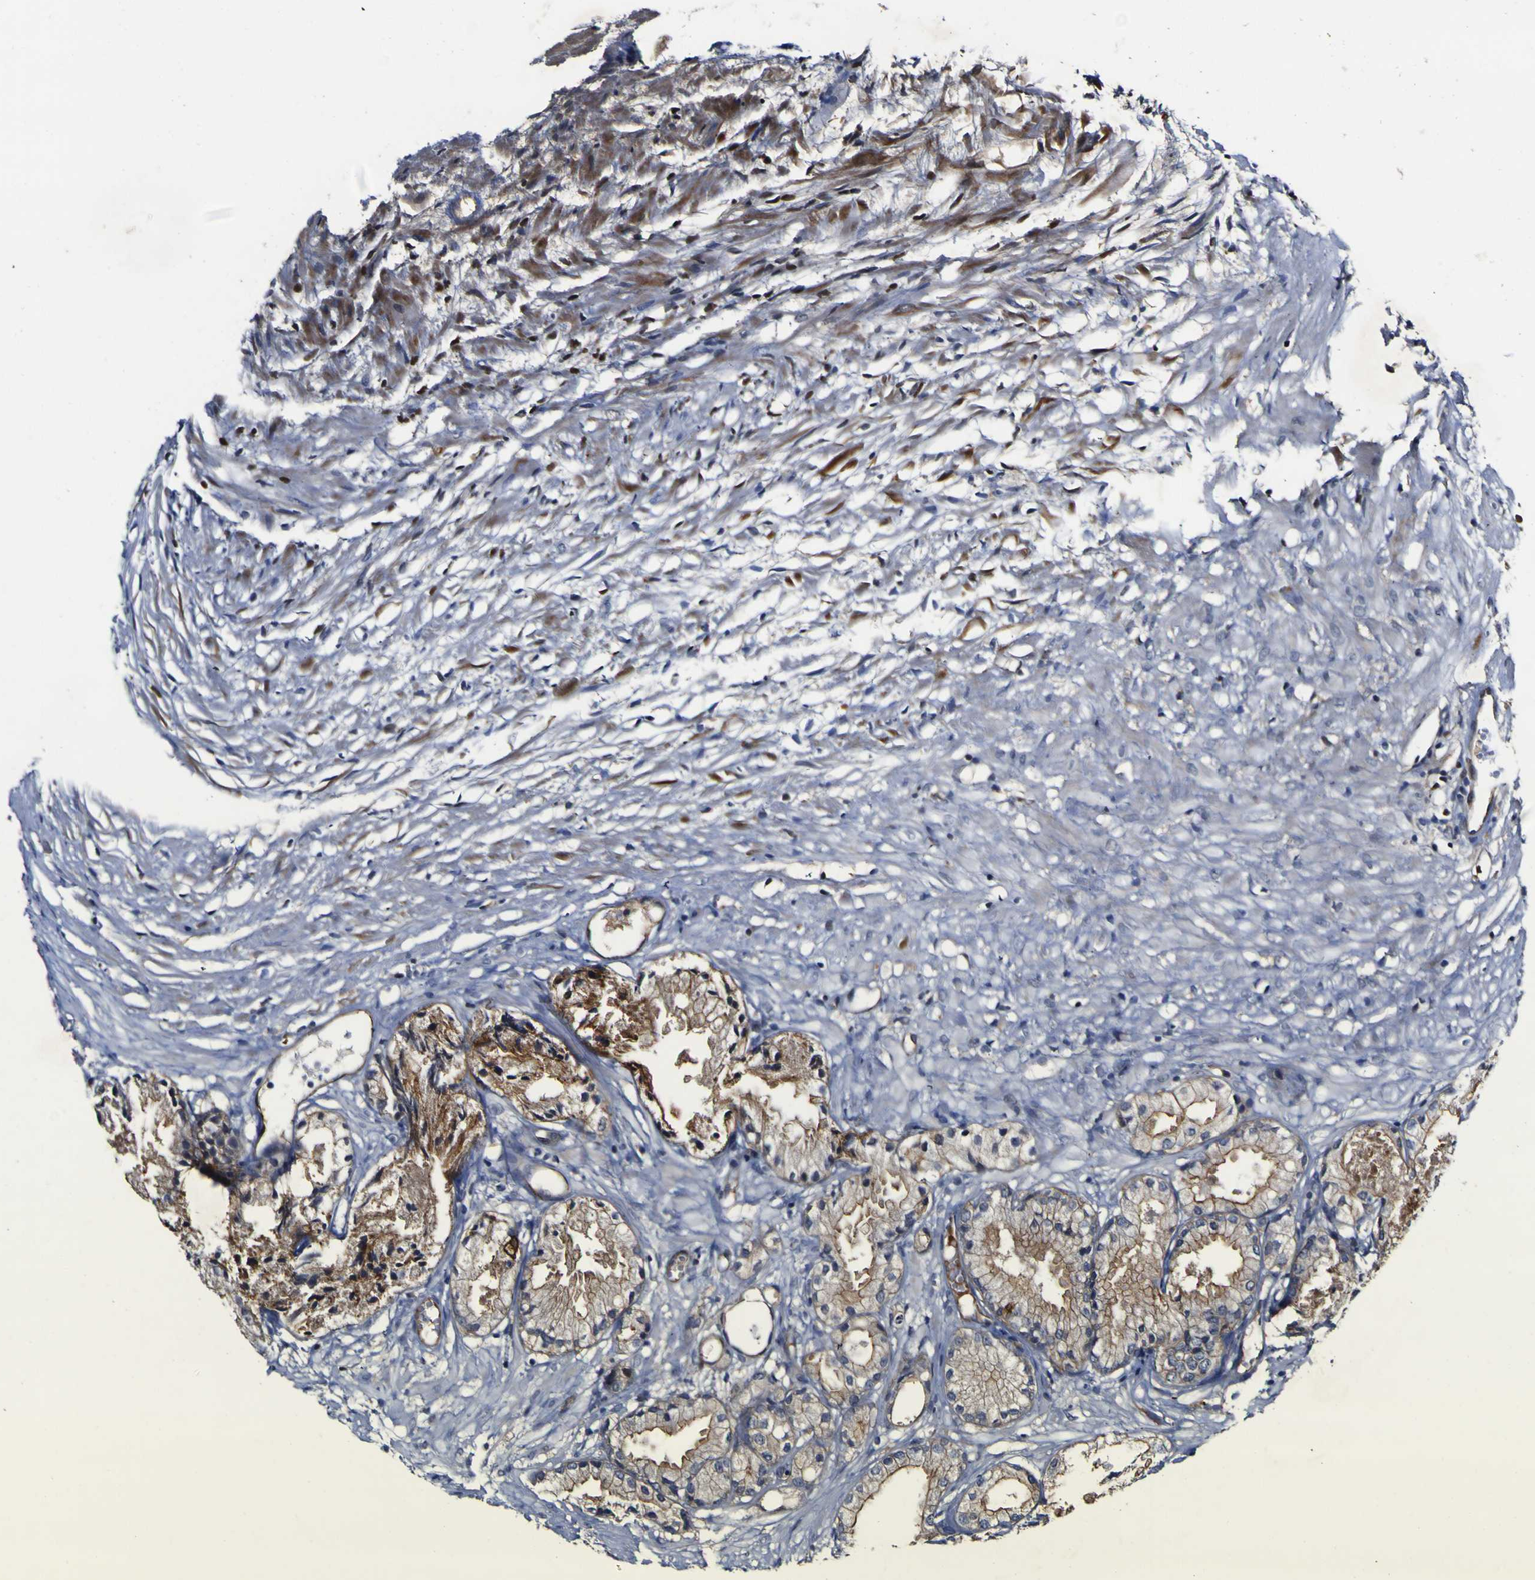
{"staining": {"intensity": "moderate", "quantity": ">75%", "location": "cytoplasmic/membranous"}, "tissue": "prostate cancer", "cell_type": "Tumor cells", "image_type": "cancer", "snomed": [{"axis": "morphology", "description": "Adenocarcinoma, Low grade"}, {"axis": "topography", "description": "Prostate"}], "caption": "A histopathology image of prostate adenocarcinoma (low-grade) stained for a protein exhibits moderate cytoplasmic/membranous brown staining in tumor cells. The staining was performed using DAB (3,3'-diaminobenzidine), with brown indicating positive protein expression. Nuclei are stained blue with hematoxylin.", "gene": "CCL2", "patient": {"sex": "male", "age": 72}}